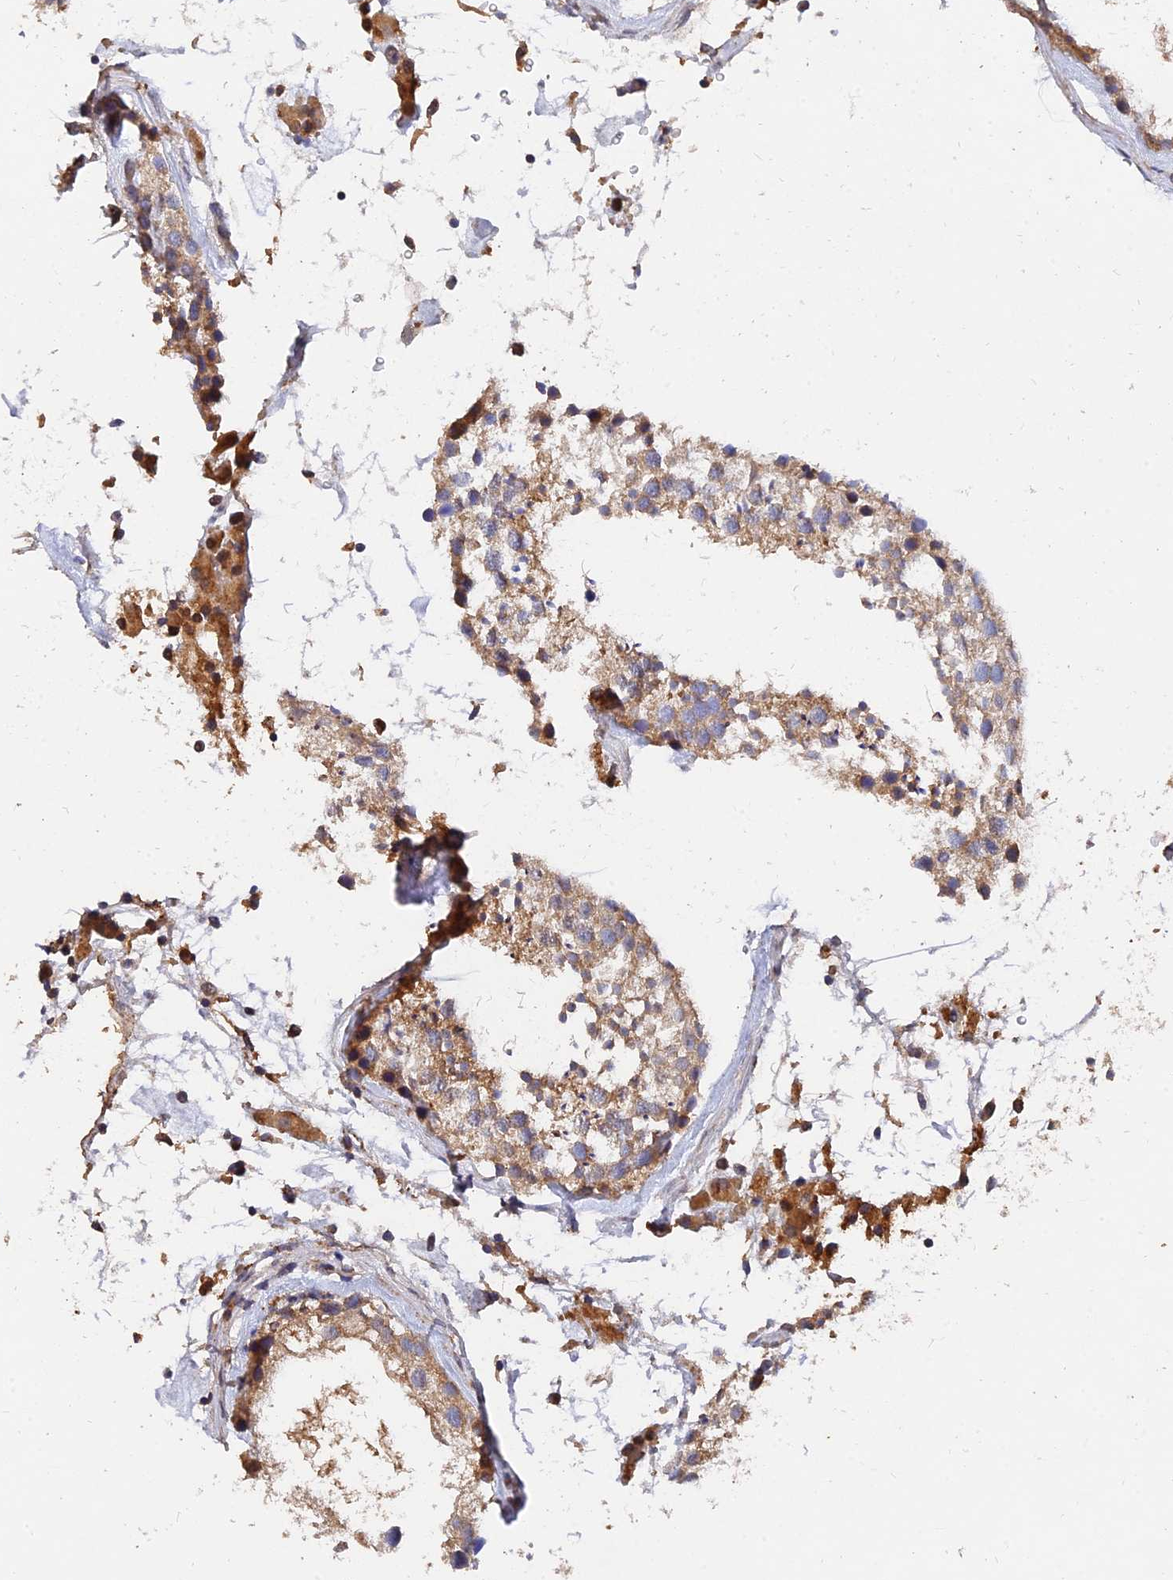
{"staining": {"intensity": "weak", "quantity": ">75%", "location": "cytoplasmic/membranous"}, "tissue": "testis", "cell_type": "Cells in seminiferous ducts", "image_type": "normal", "snomed": [{"axis": "morphology", "description": "Normal tissue, NOS"}, {"axis": "topography", "description": "Testis"}], "caption": "Brown immunohistochemical staining in benign human testis shows weak cytoplasmic/membranous expression in approximately >75% of cells in seminiferous ducts.", "gene": "SLC38A11", "patient": {"sex": "male", "age": 46}}